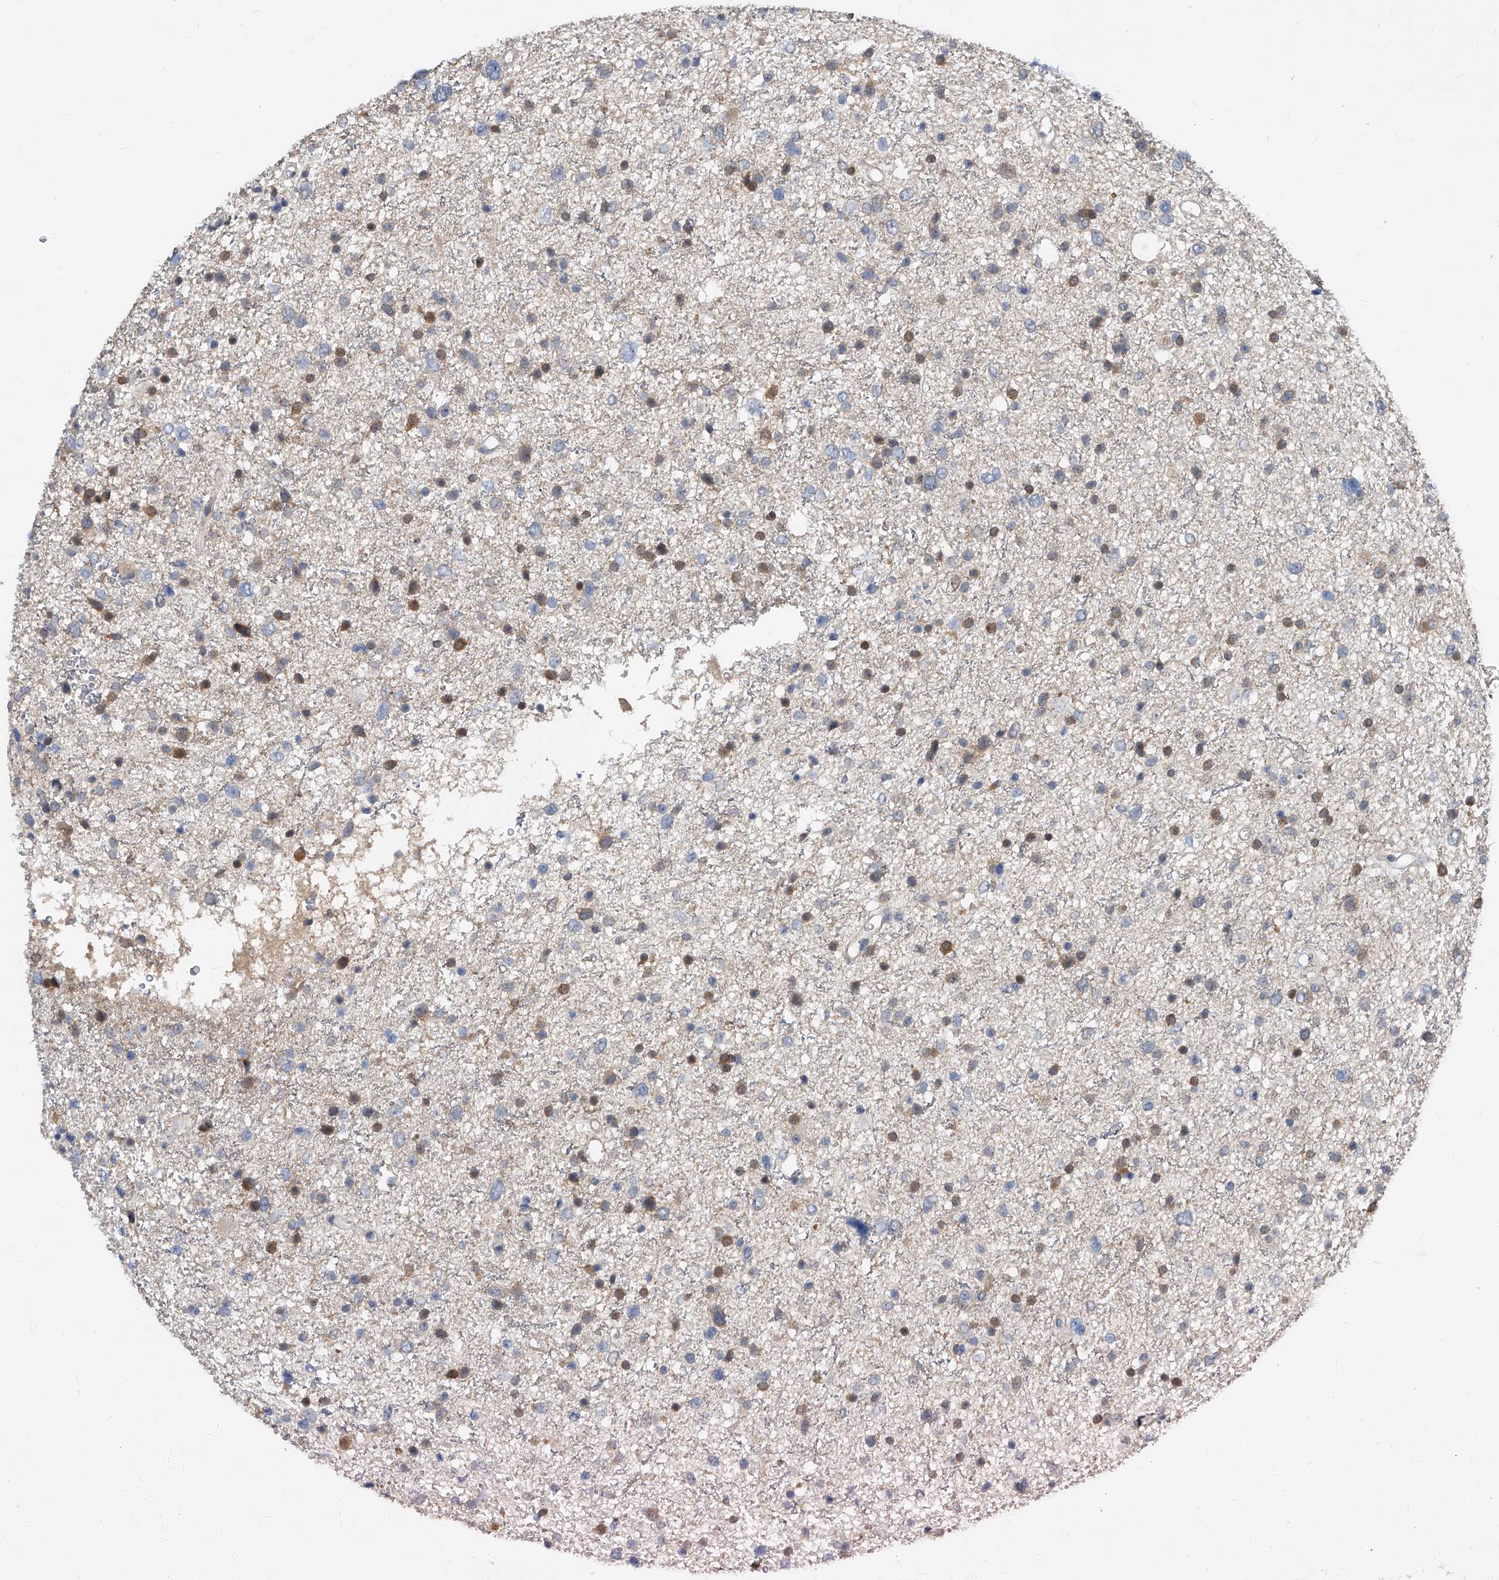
{"staining": {"intensity": "moderate", "quantity": "<25%", "location": "cytoplasmic/membranous"}, "tissue": "glioma", "cell_type": "Tumor cells", "image_type": "cancer", "snomed": [{"axis": "morphology", "description": "Glioma, malignant, Low grade"}, {"axis": "topography", "description": "Brain"}], "caption": "This histopathology image demonstrates low-grade glioma (malignant) stained with IHC to label a protein in brown. The cytoplasmic/membranous of tumor cells show moderate positivity for the protein. Nuclei are counter-stained blue.", "gene": "MAP2K6", "patient": {"sex": "female", "age": 37}}